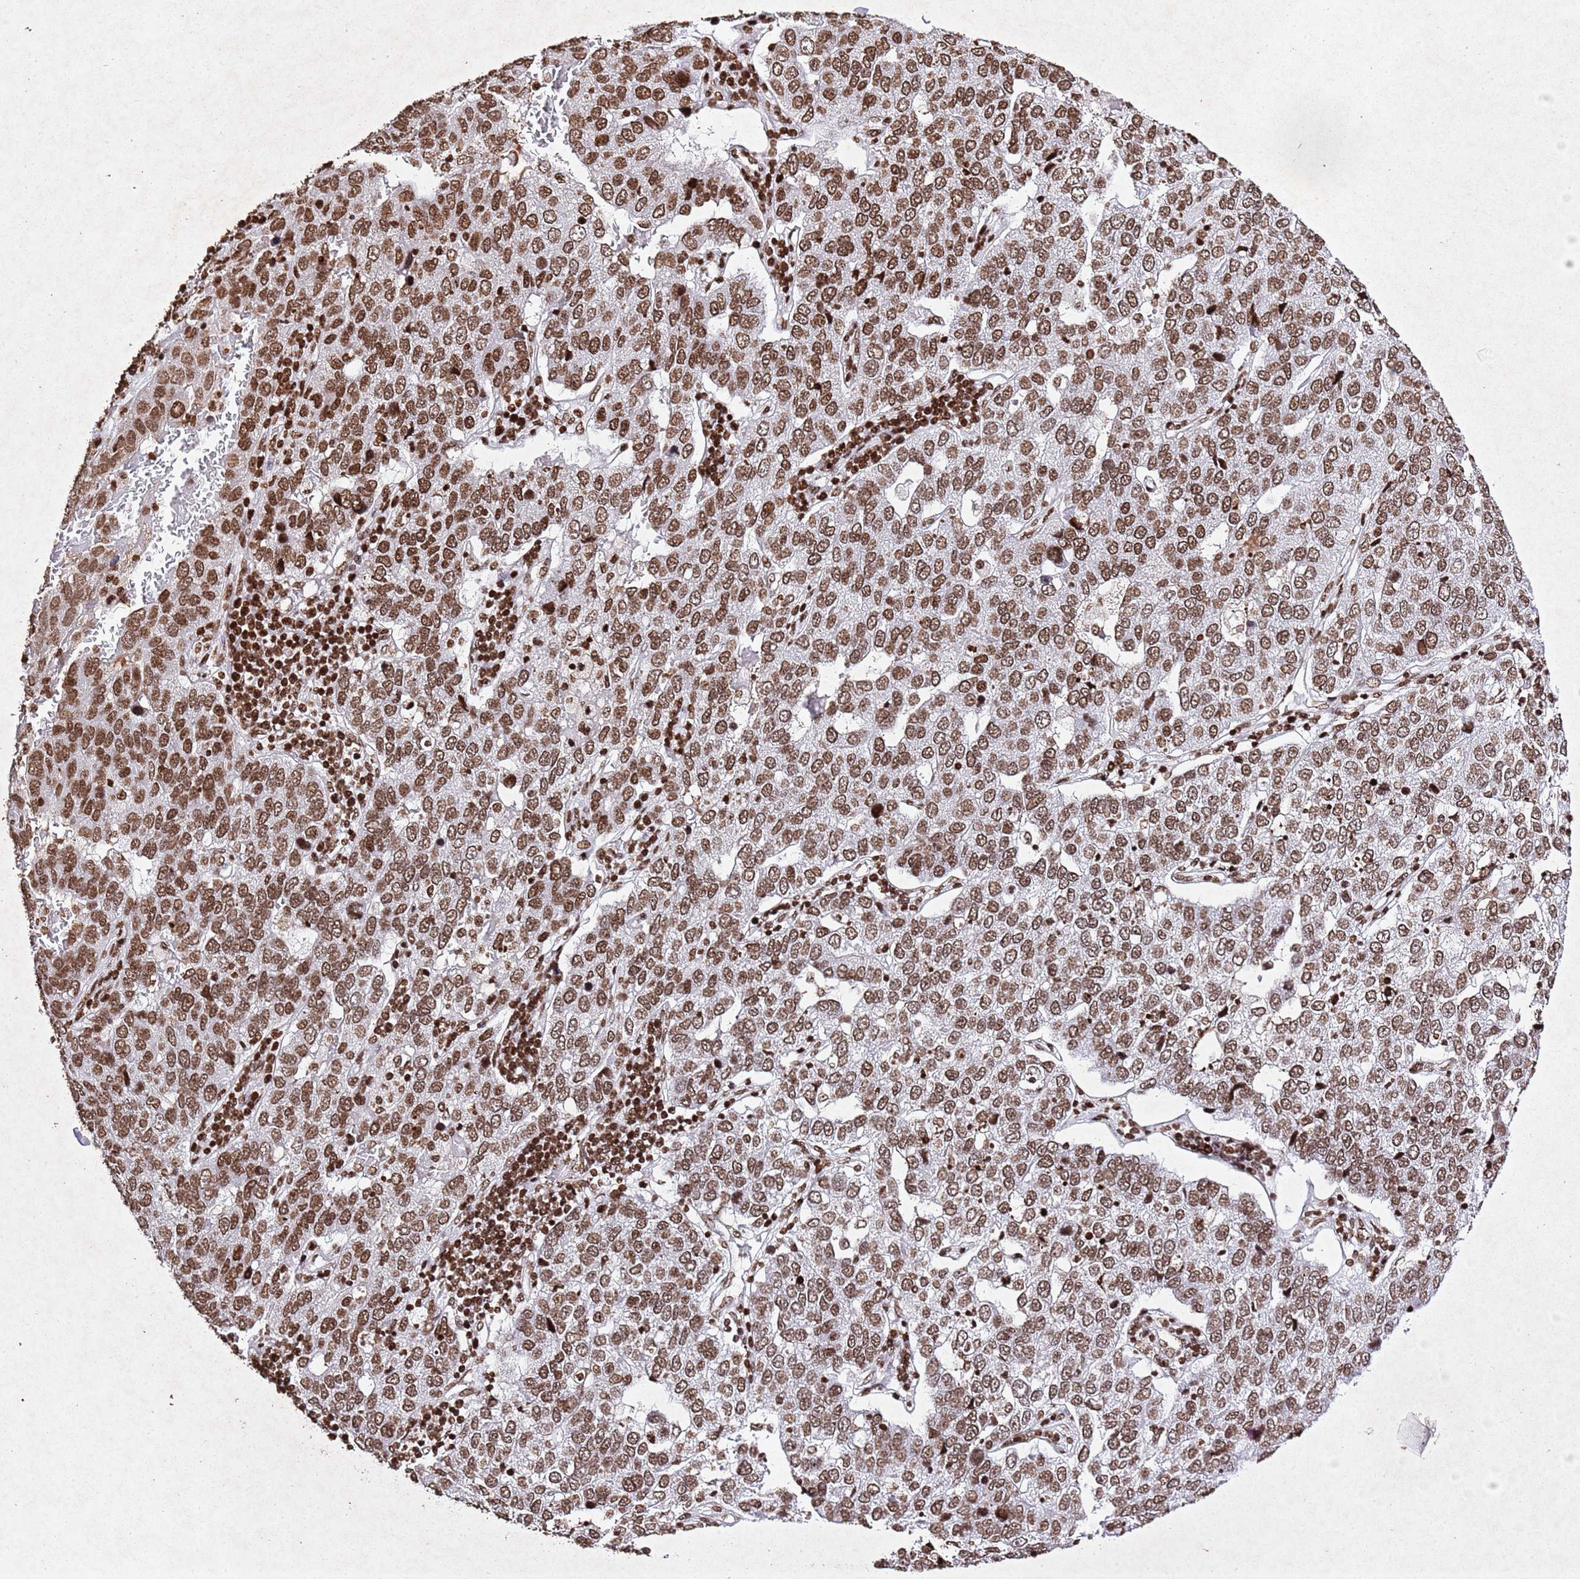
{"staining": {"intensity": "moderate", "quantity": ">75%", "location": "nuclear"}, "tissue": "pancreatic cancer", "cell_type": "Tumor cells", "image_type": "cancer", "snomed": [{"axis": "morphology", "description": "Adenocarcinoma, NOS"}, {"axis": "topography", "description": "Pancreas"}], "caption": "Immunohistochemistry (IHC) histopathology image of neoplastic tissue: pancreatic cancer (adenocarcinoma) stained using IHC reveals medium levels of moderate protein expression localized specifically in the nuclear of tumor cells, appearing as a nuclear brown color.", "gene": "BMAL1", "patient": {"sex": "female", "age": 61}}